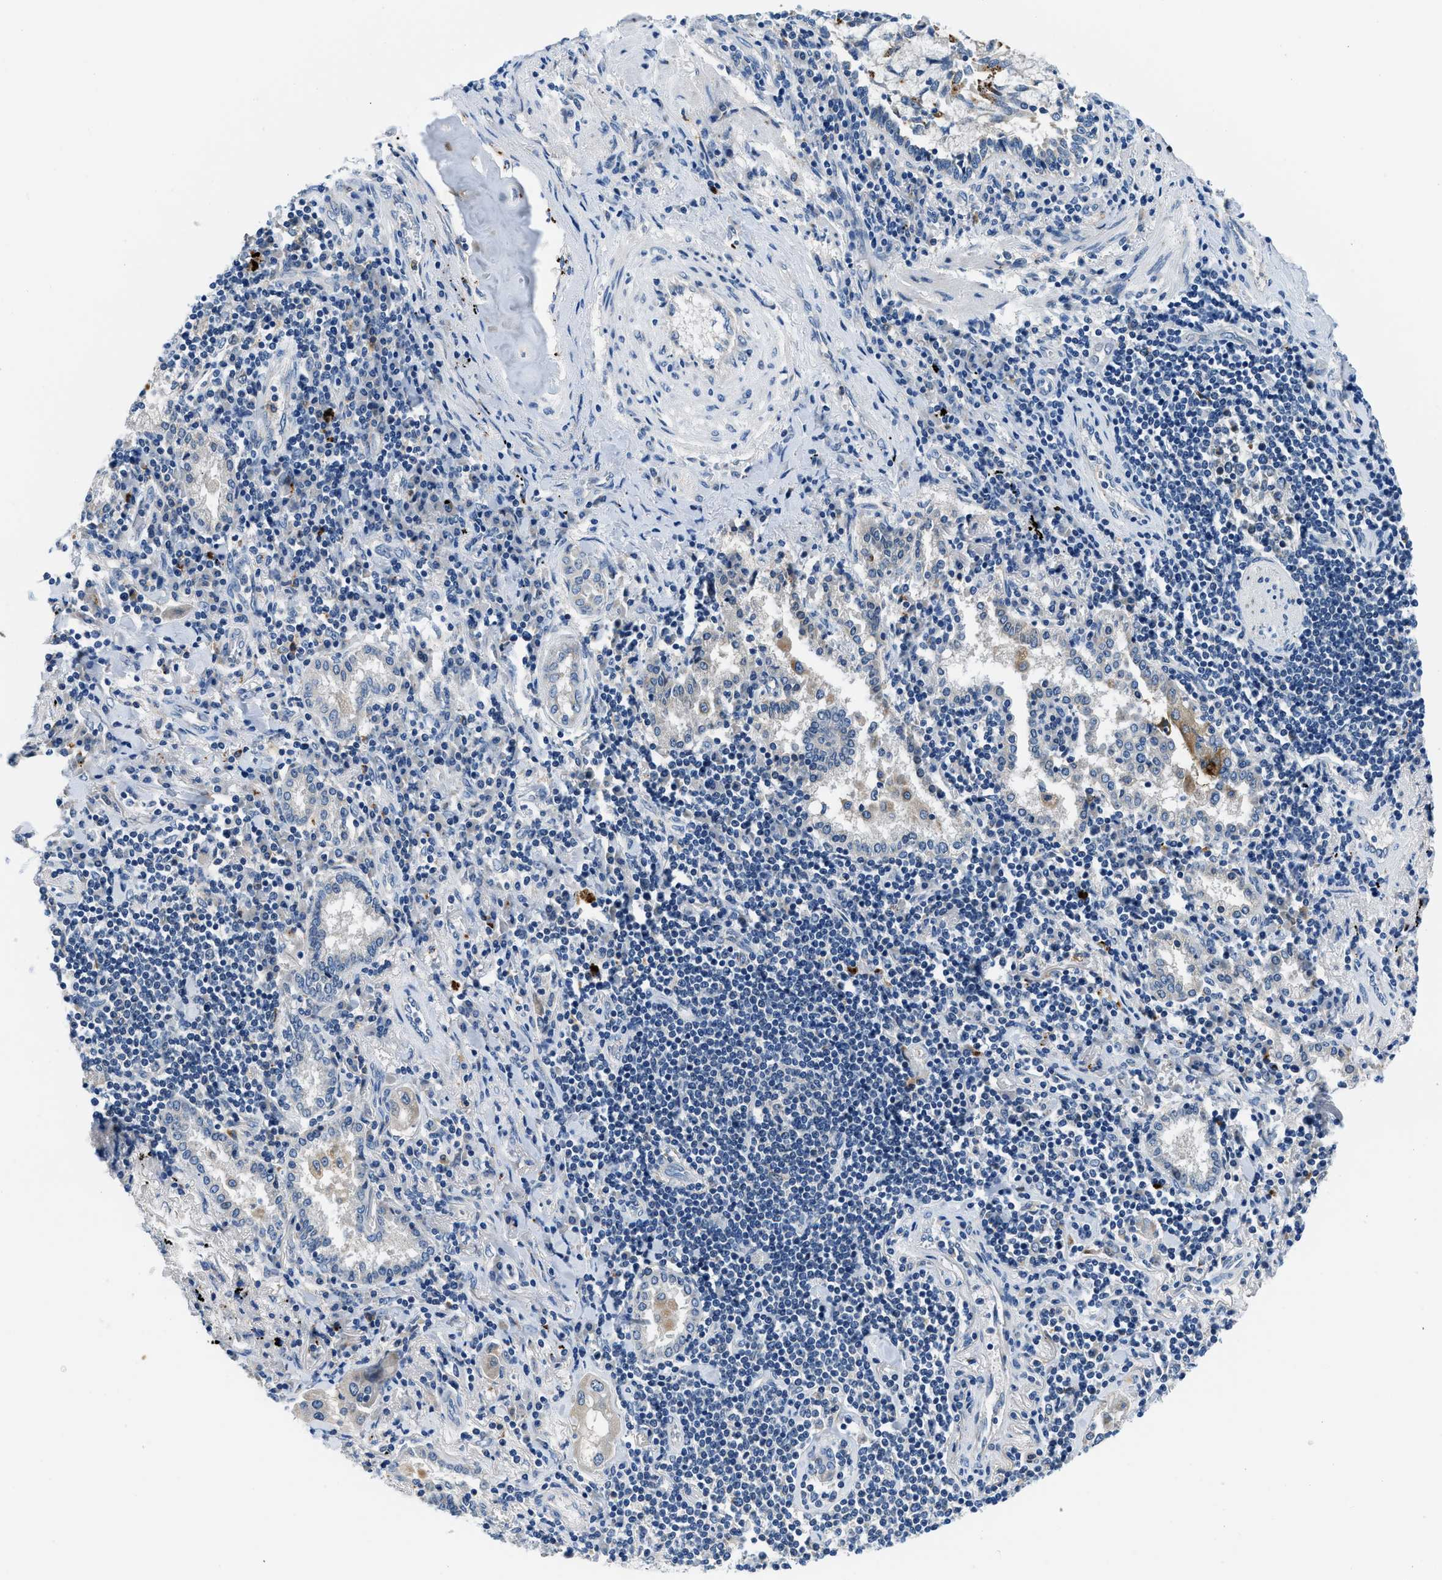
{"staining": {"intensity": "negative", "quantity": "none", "location": "none"}, "tissue": "lung cancer", "cell_type": "Tumor cells", "image_type": "cancer", "snomed": [{"axis": "morphology", "description": "Adenocarcinoma, NOS"}, {"axis": "topography", "description": "Lung"}], "caption": "IHC of human lung cancer demonstrates no staining in tumor cells.", "gene": "ADGRE3", "patient": {"sex": "female", "age": 65}}